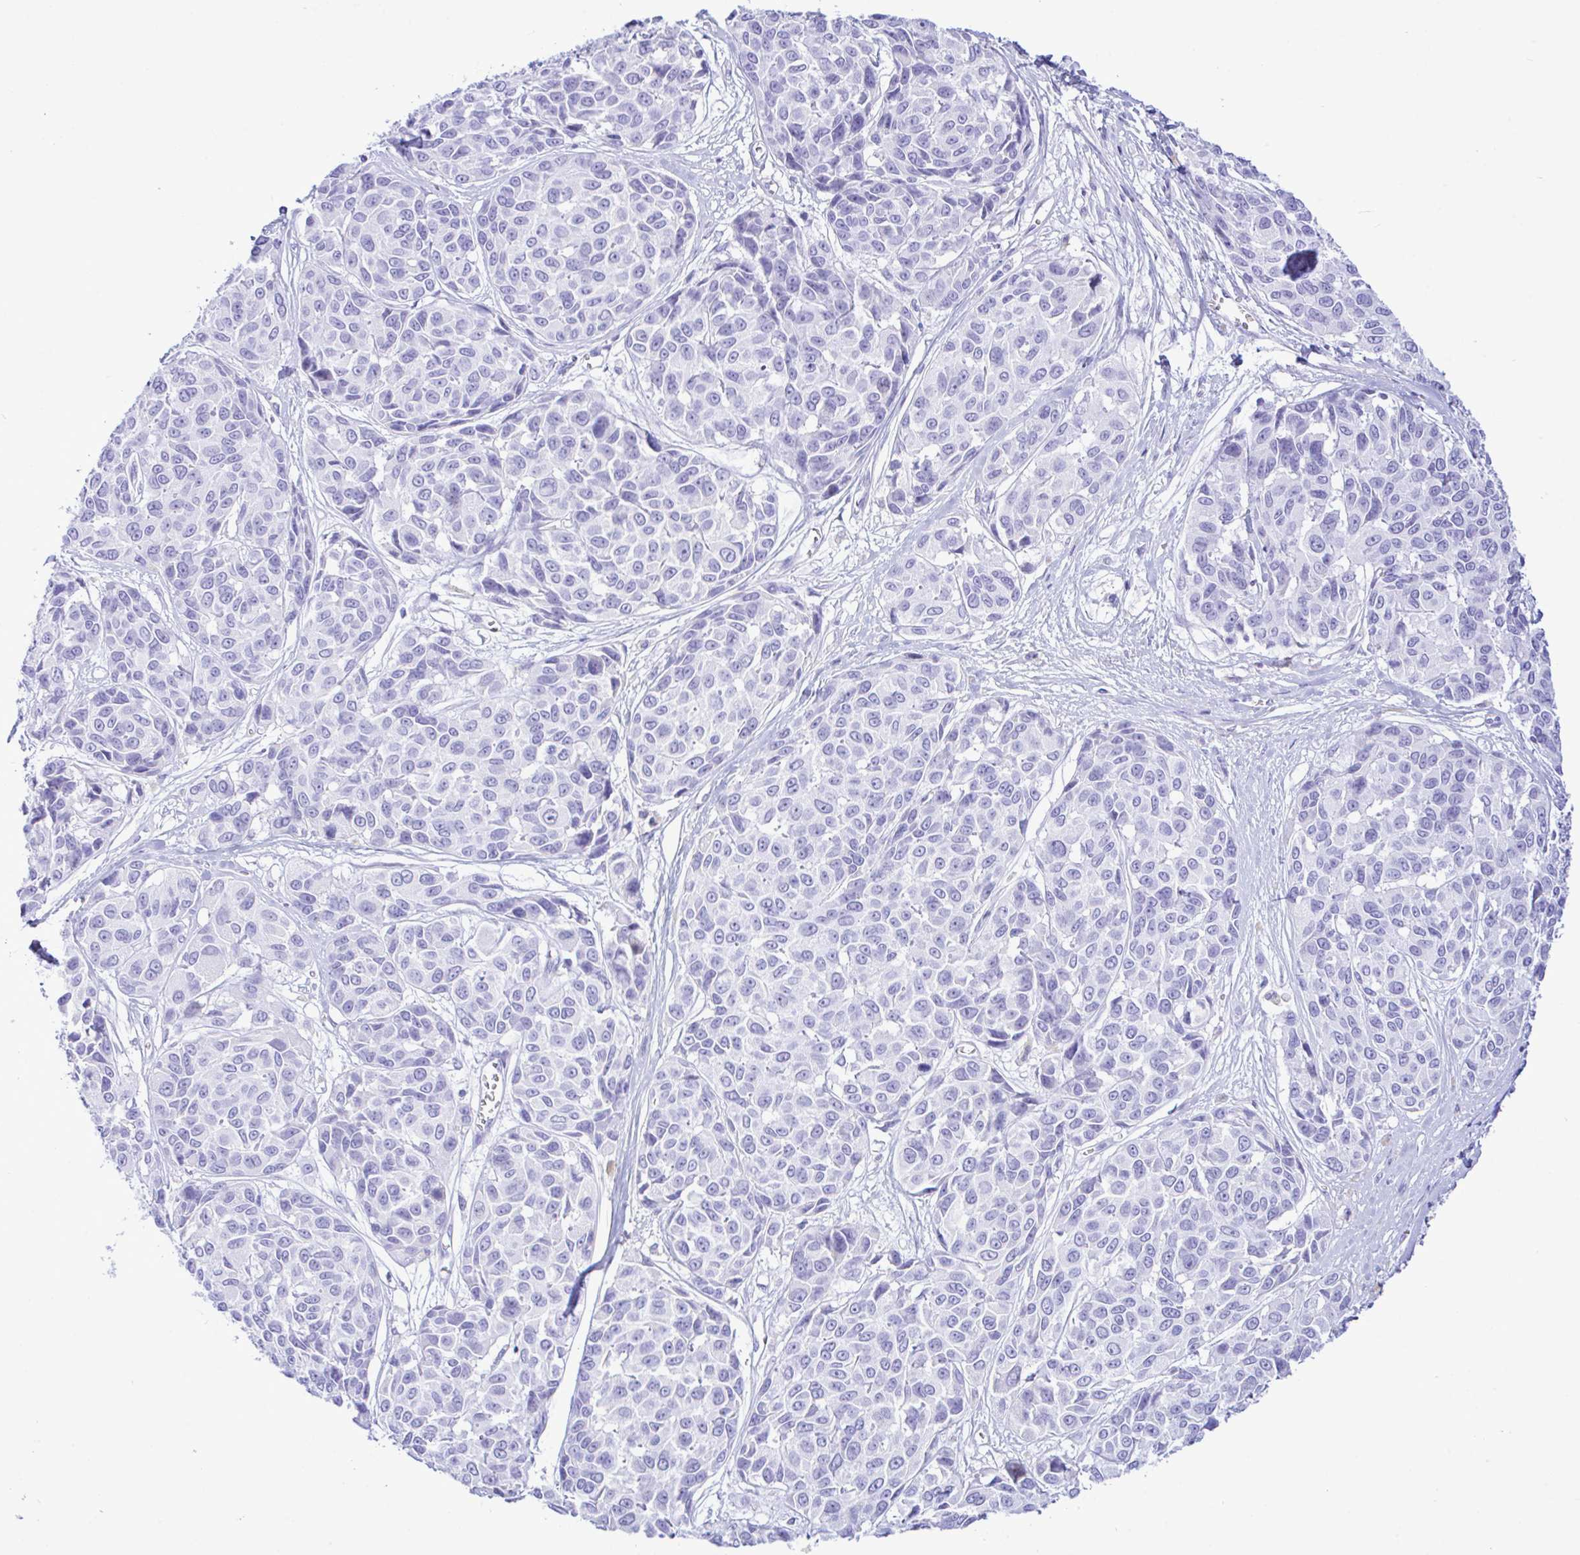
{"staining": {"intensity": "negative", "quantity": "none", "location": "none"}, "tissue": "melanoma", "cell_type": "Tumor cells", "image_type": "cancer", "snomed": [{"axis": "morphology", "description": "Malignant melanoma, NOS"}, {"axis": "topography", "description": "Skin"}], "caption": "Malignant melanoma was stained to show a protein in brown. There is no significant expression in tumor cells.", "gene": "SELENOV", "patient": {"sex": "female", "age": 66}}